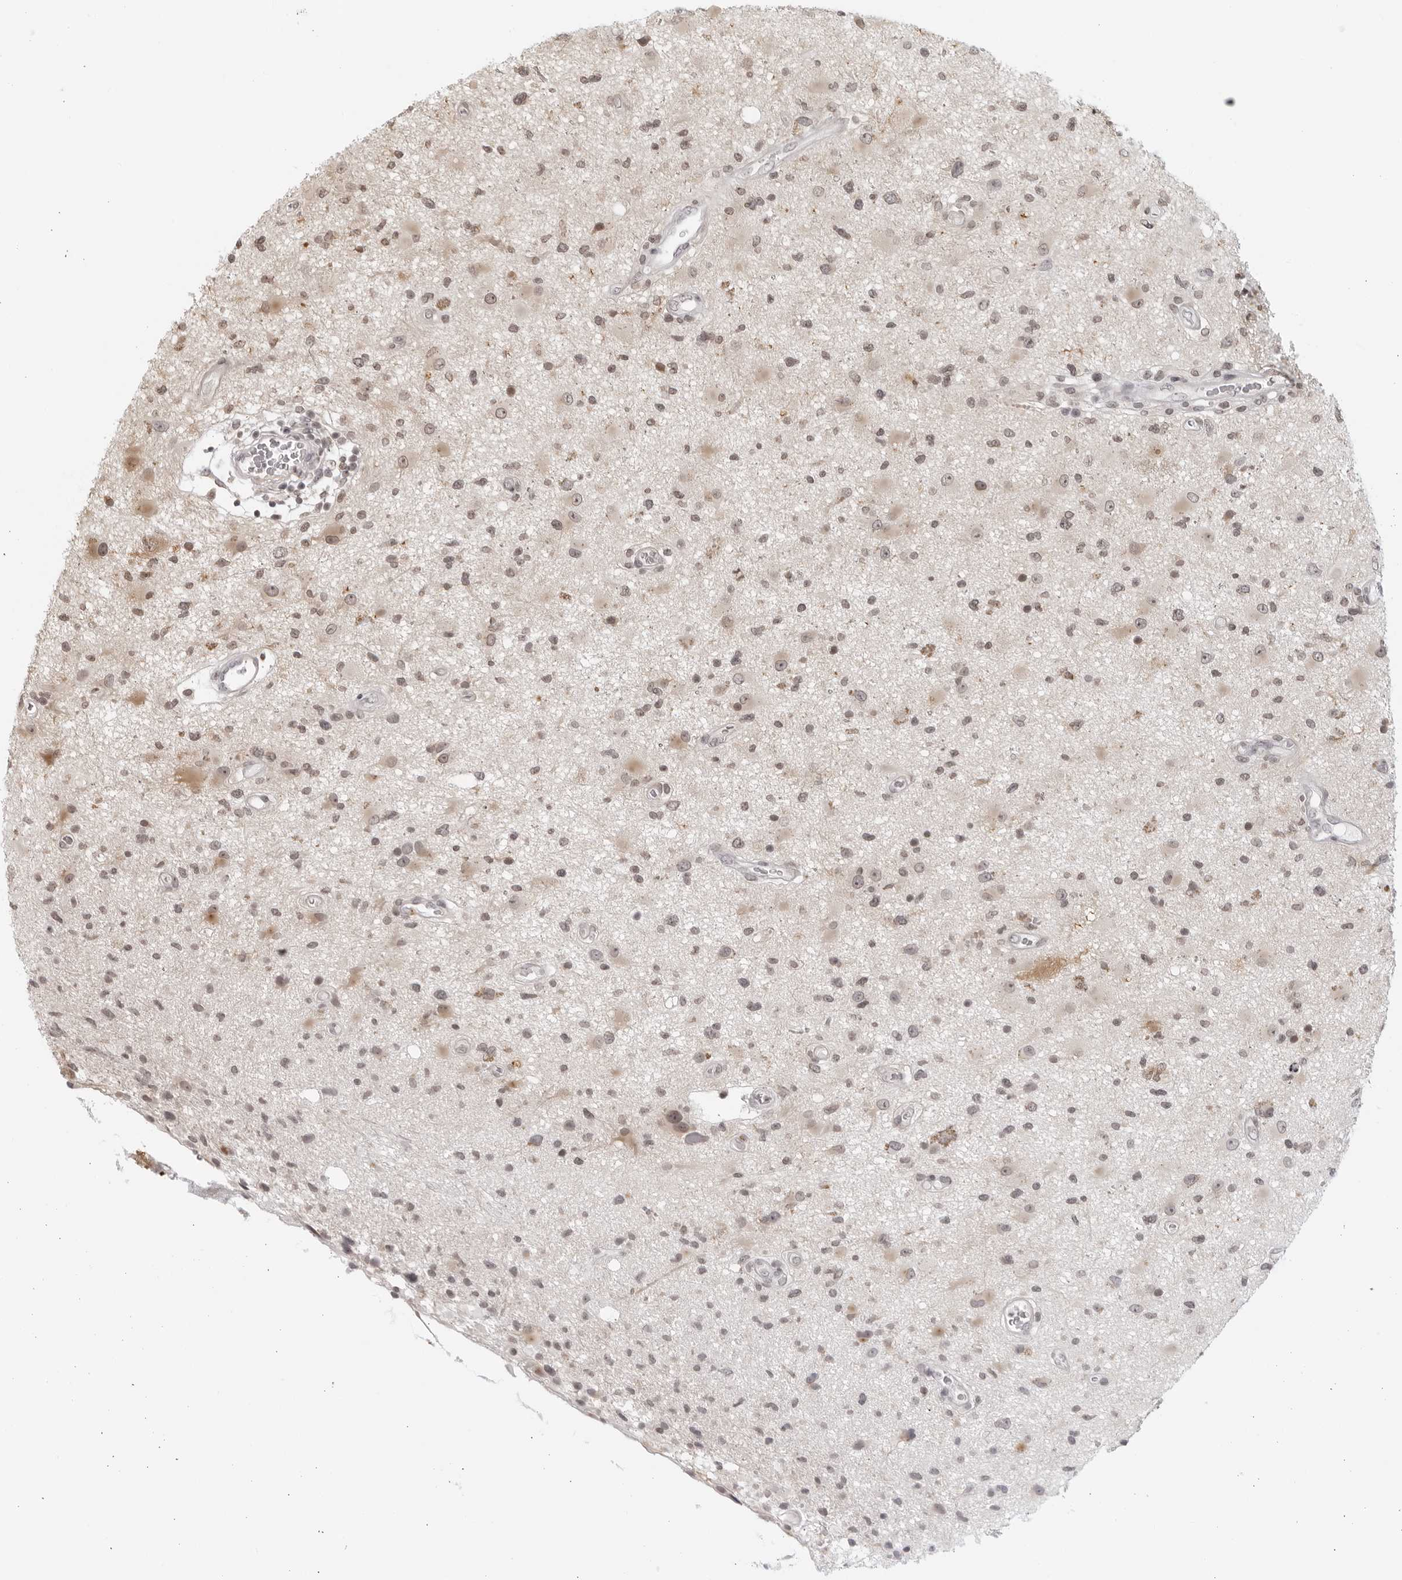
{"staining": {"intensity": "negative", "quantity": "none", "location": "none"}, "tissue": "glioma", "cell_type": "Tumor cells", "image_type": "cancer", "snomed": [{"axis": "morphology", "description": "Glioma, malignant, High grade"}, {"axis": "topography", "description": "Brain"}], "caption": "High magnification brightfield microscopy of glioma stained with DAB (3,3'-diaminobenzidine) (brown) and counterstained with hematoxylin (blue): tumor cells show no significant expression.", "gene": "RAB11FIP3", "patient": {"sex": "male", "age": 33}}